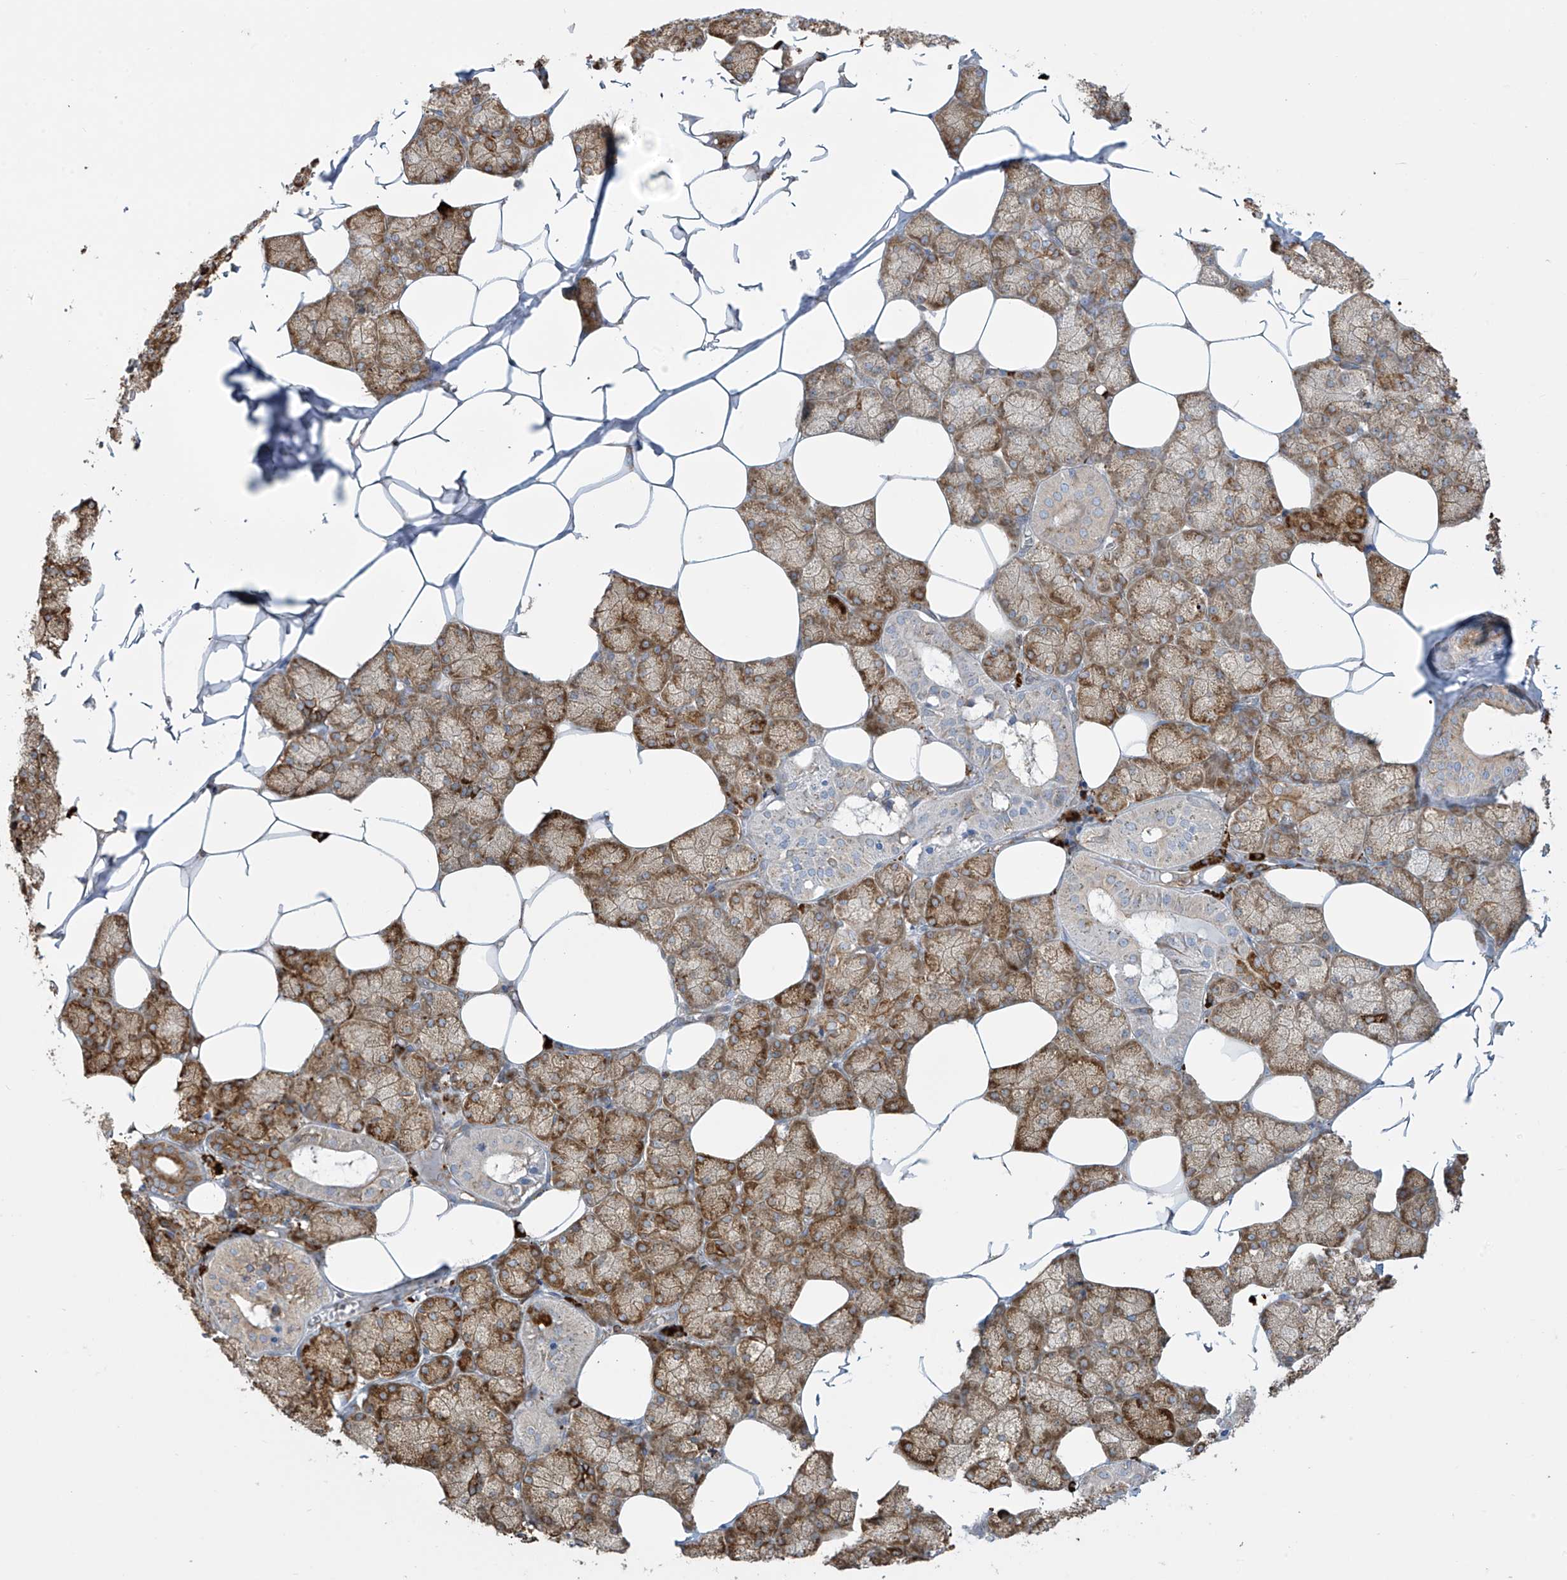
{"staining": {"intensity": "strong", "quantity": ">75%", "location": "cytoplasmic/membranous"}, "tissue": "salivary gland", "cell_type": "Glandular cells", "image_type": "normal", "snomed": [{"axis": "morphology", "description": "Normal tissue, NOS"}, {"axis": "topography", "description": "Salivary gland"}], "caption": "Brown immunohistochemical staining in normal human salivary gland shows strong cytoplasmic/membranous staining in about >75% of glandular cells.", "gene": "MX1", "patient": {"sex": "male", "age": 62}}